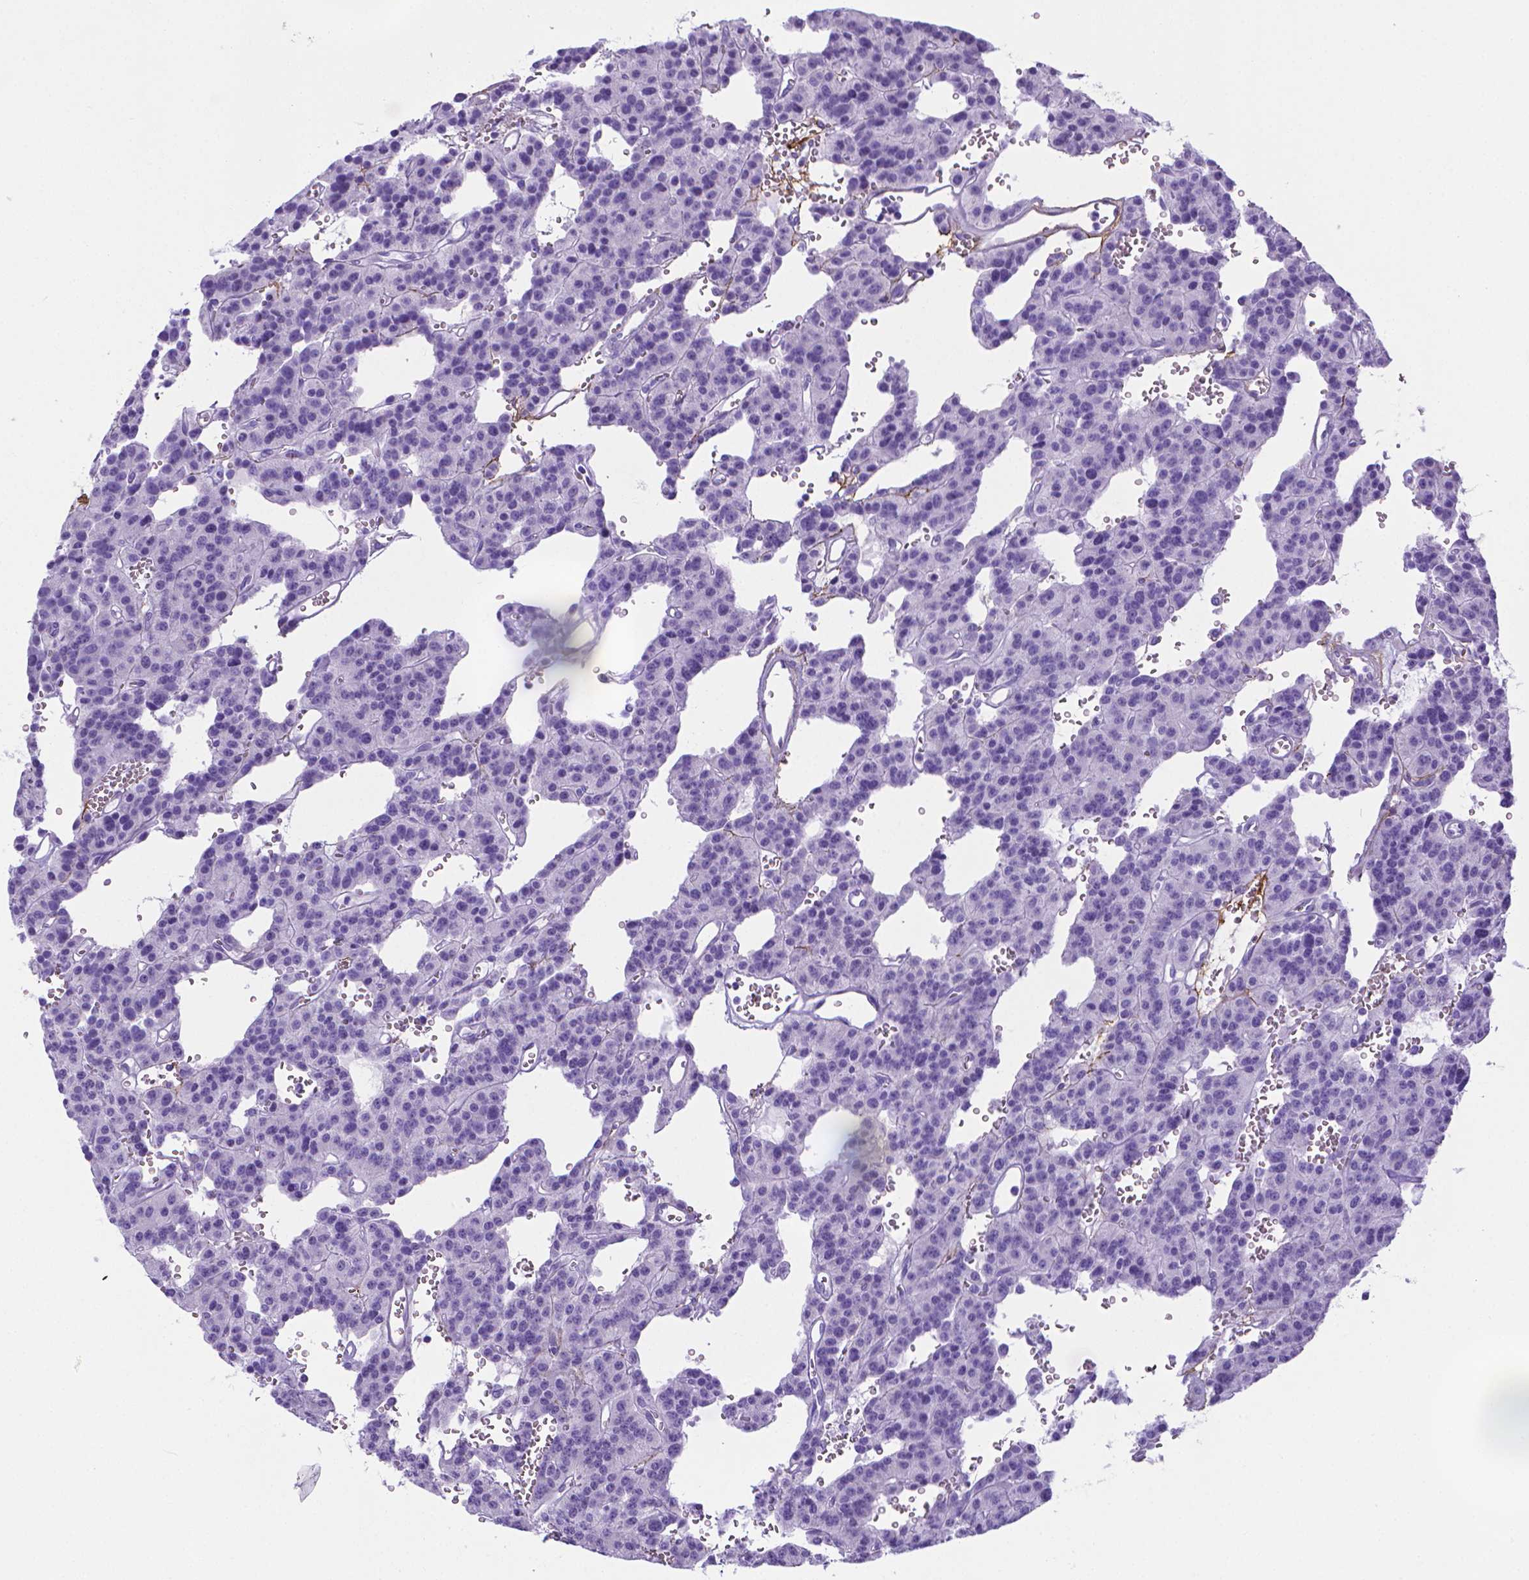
{"staining": {"intensity": "negative", "quantity": "none", "location": "none"}, "tissue": "carcinoid", "cell_type": "Tumor cells", "image_type": "cancer", "snomed": [{"axis": "morphology", "description": "Carcinoid, malignant, NOS"}, {"axis": "topography", "description": "Lung"}], "caption": "High magnification brightfield microscopy of carcinoid stained with DAB (brown) and counterstained with hematoxylin (blue): tumor cells show no significant positivity.", "gene": "MFAP2", "patient": {"sex": "female", "age": 71}}